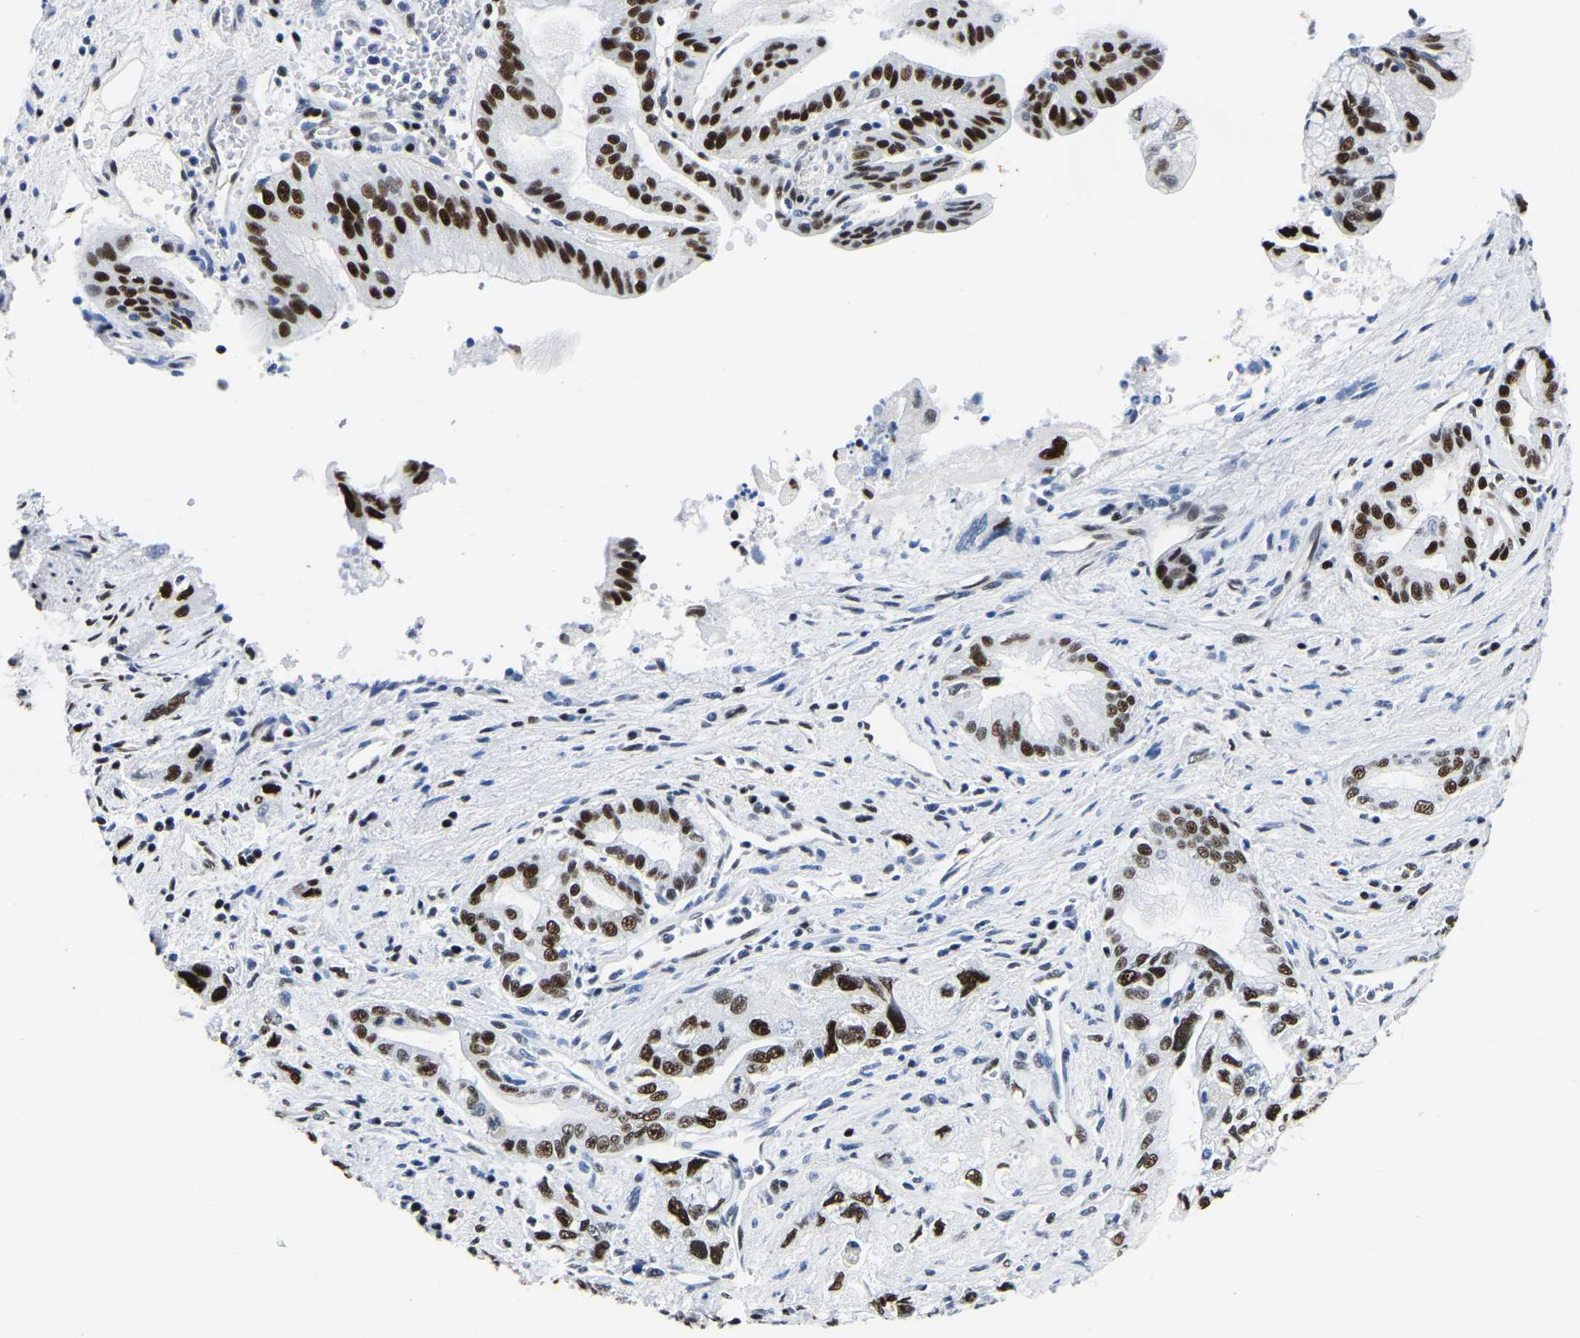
{"staining": {"intensity": "strong", "quantity": ">75%", "location": "nuclear"}, "tissue": "pancreatic cancer", "cell_type": "Tumor cells", "image_type": "cancer", "snomed": [{"axis": "morphology", "description": "Adenocarcinoma, NOS"}, {"axis": "topography", "description": "Pancreas"}], "caption": "Protein analysis of pancreatic cancer tissue displays strong nuclear positivity in about >75% of tumor cells. (Brightfield microscopy of DAB IHC at high magnification).", "gene": "UBA1", "patient": {"sex": "female", "age": 73}}